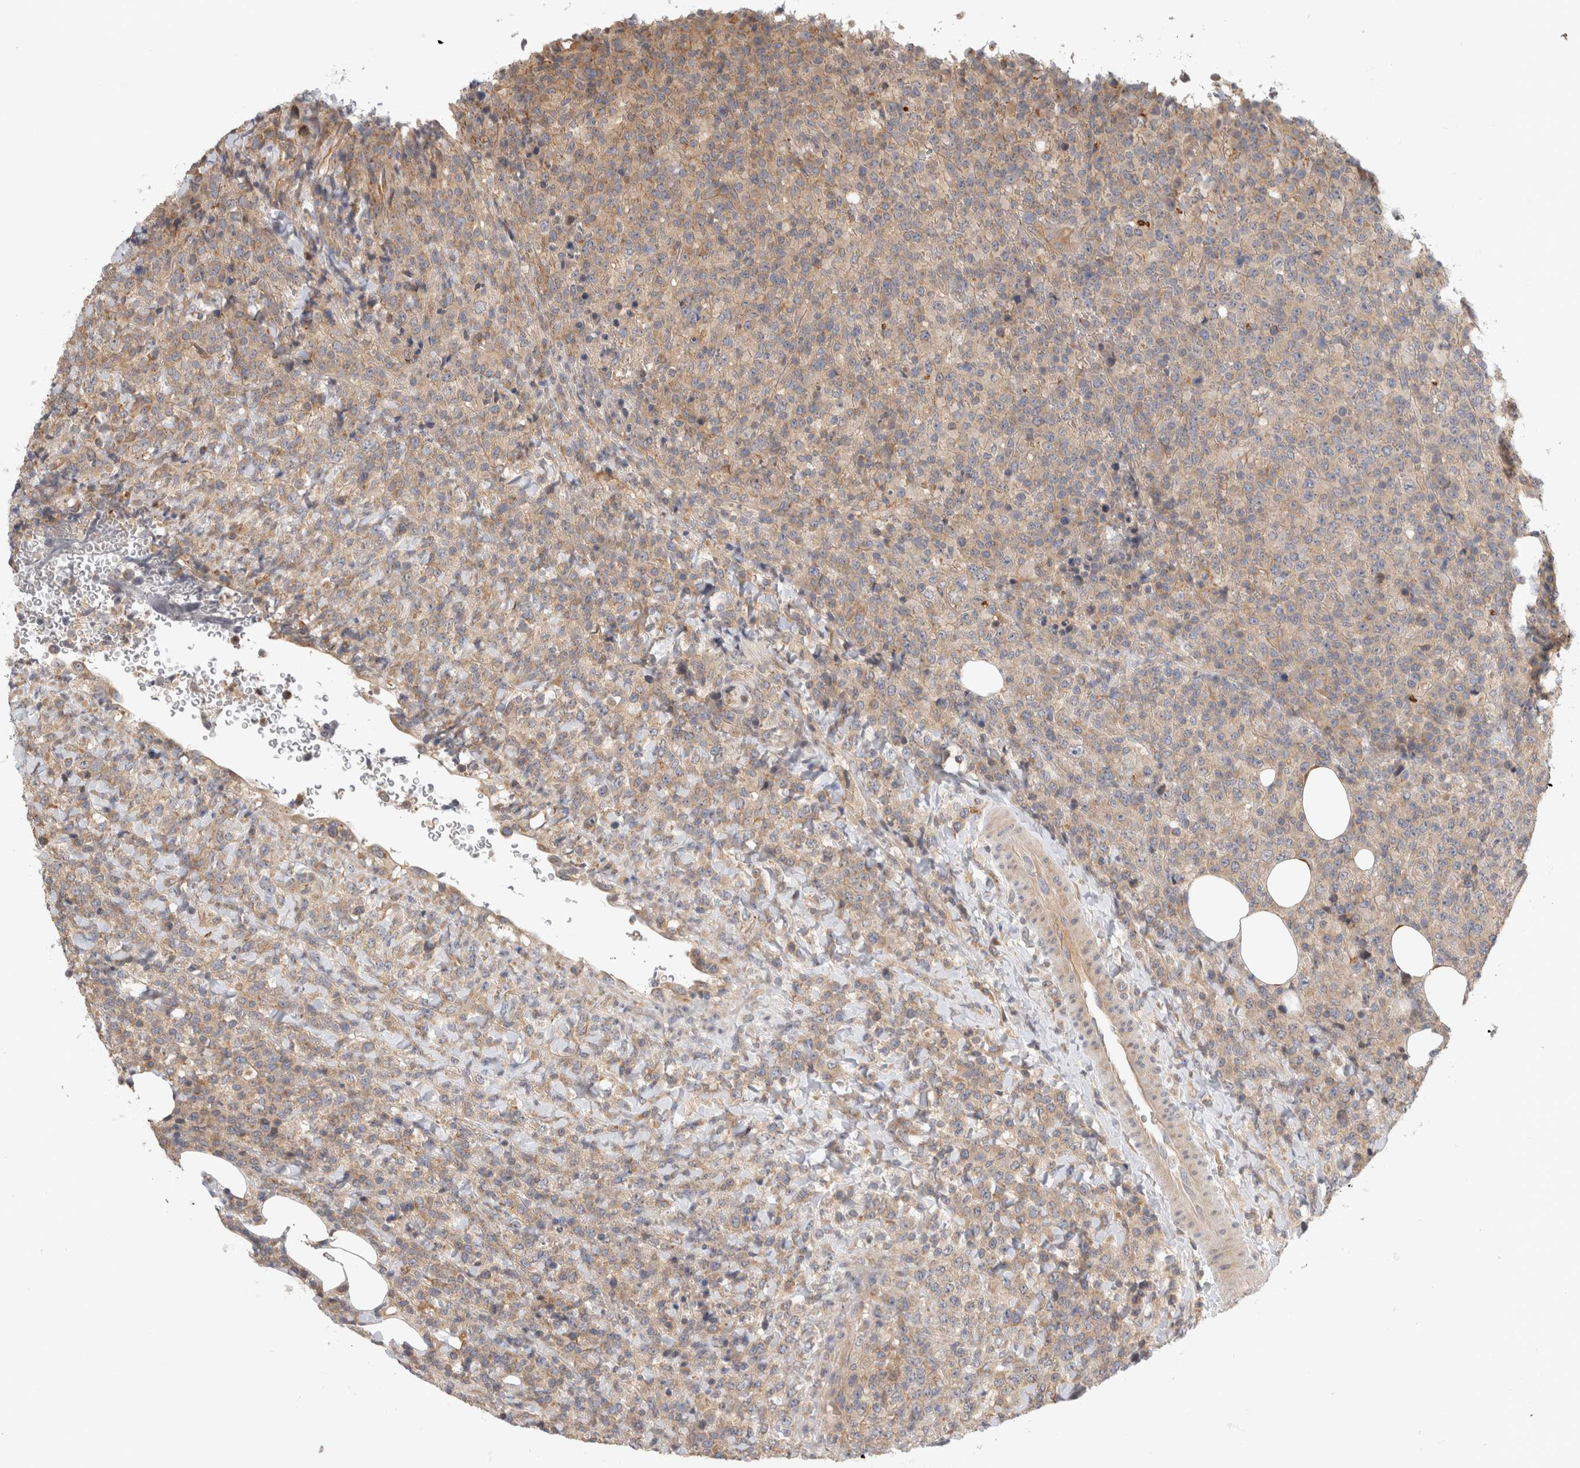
{"staining": {"intensity": "weak", "quantity": "<25%", "location": "cytoplasmic/membranous"}, "tissue": "lymphoma", "cell_type": "Tumor cells", "image_type": "cancer", "snomed": [{"axis": "morphology", "description": "Malignant lymphoma, non-Hodgkin's type, High grade"}, {"axis": "topography", "description": "Lymph node"}], "caption": "IHC histopathology image of neoplastic tissue: malignant lymphoma, non-Hodgkin's type (high-grade) stained with DAB reveals no significant protein expression in tumor cells.", "gene": "PGM1", "patient": {"sex": "male", "age": 13}}